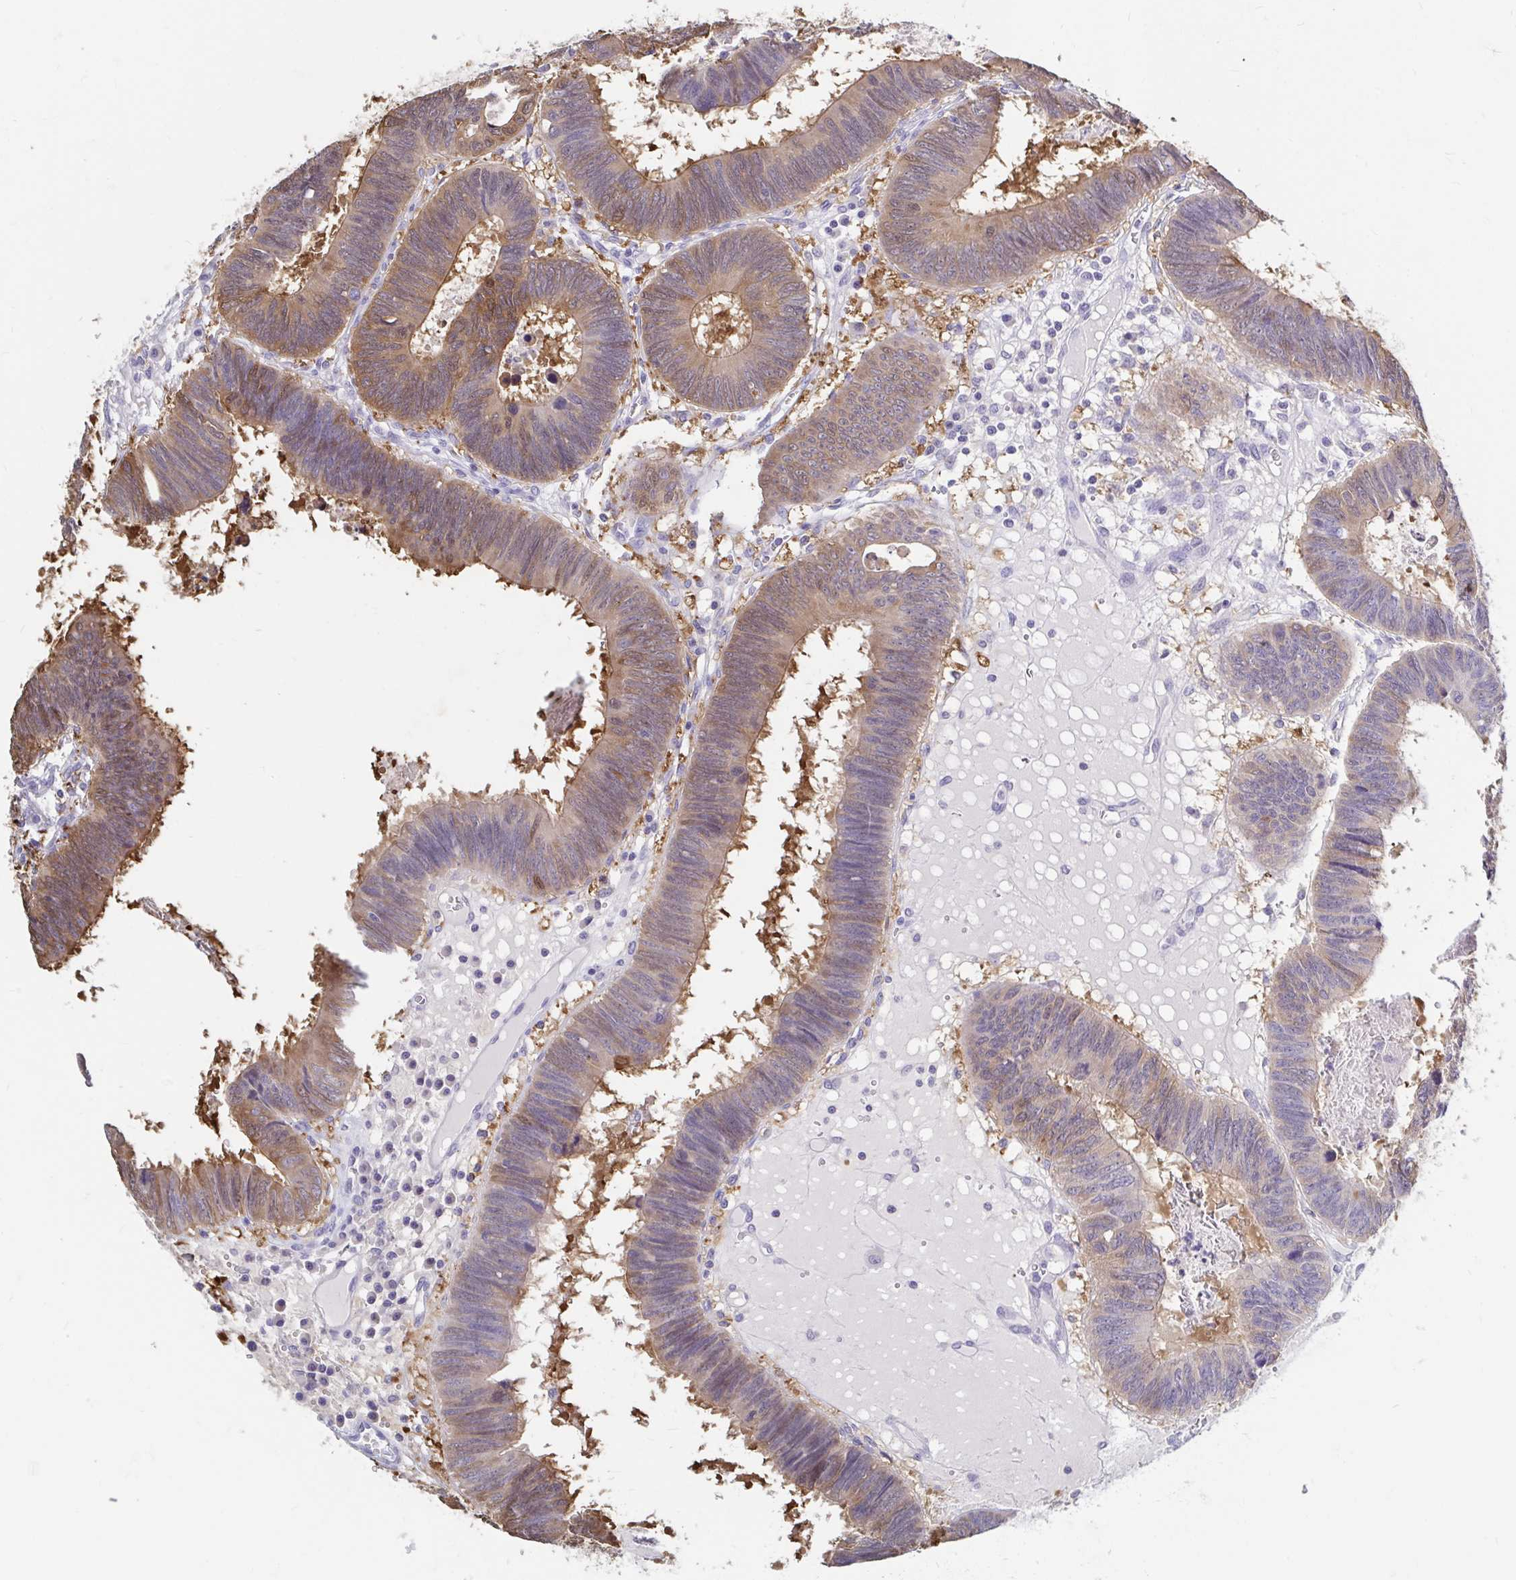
{"staining": {"intensity": "moderate", "quantity": "25%-75%", "location": "cytoplasmic/membranous"}, "tissue": "colorectal cancer", "cell_type": "Tumor cells", "image_type": "cancer", "snomed": [{"axis": "morphology", "description": "Adenocarcinoma, NOS"}, {"axis": "topography", "description": "Colon"}], "caption": "A photomicrograph of adenocarcinoma (colorectal) stained for a protein reveals moderate cytoplasmic/membranous brown staining in tumor cells.", "gene": "ADH1A", "patient": {"sex": "male", "age": 62}}